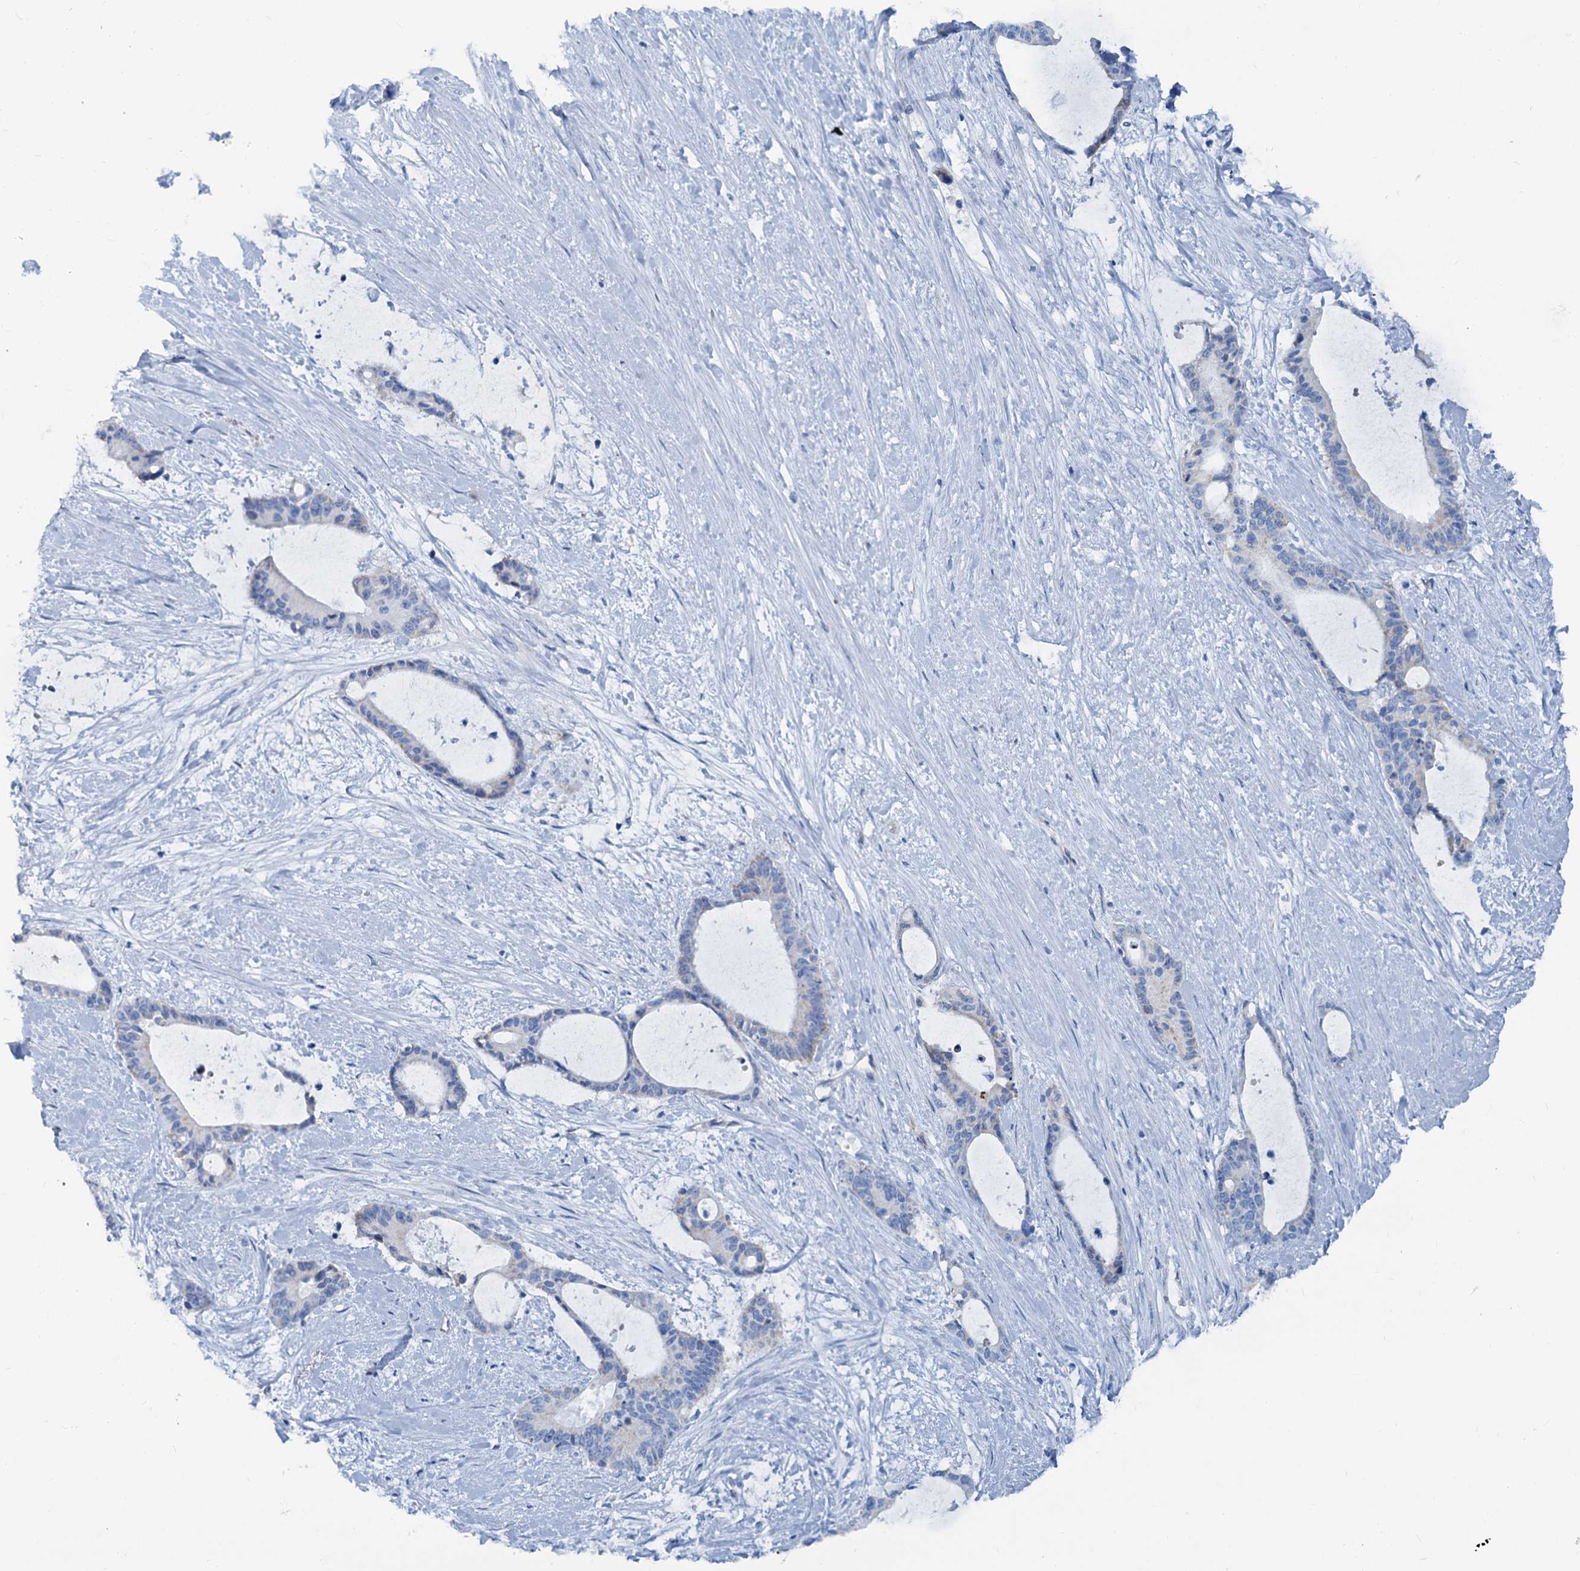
{"staining": {"intensity": "negative", "quantity": "none", "location": "none"}, "tissue": "liver cancer", "cell_type": "Tumor cells", "image_type": "cancer", "snomed": [{"axis": "morphology", "description": "Normal tissue, NOS"}, {"axis": "morphology", "description": "Cholangiocarcinoma"}, {"axis": "topography", "description": "Liver"}, {"axis": "topography", "description": "Peripheral nerve tissue"}], "caption": "Human liver cholangiocarcinoma stained for a protein using immunohistochemistry shows no expression in tumor cells.", "gene": "SLC1A3", "patient": {"sex": "female", "age": 73}}